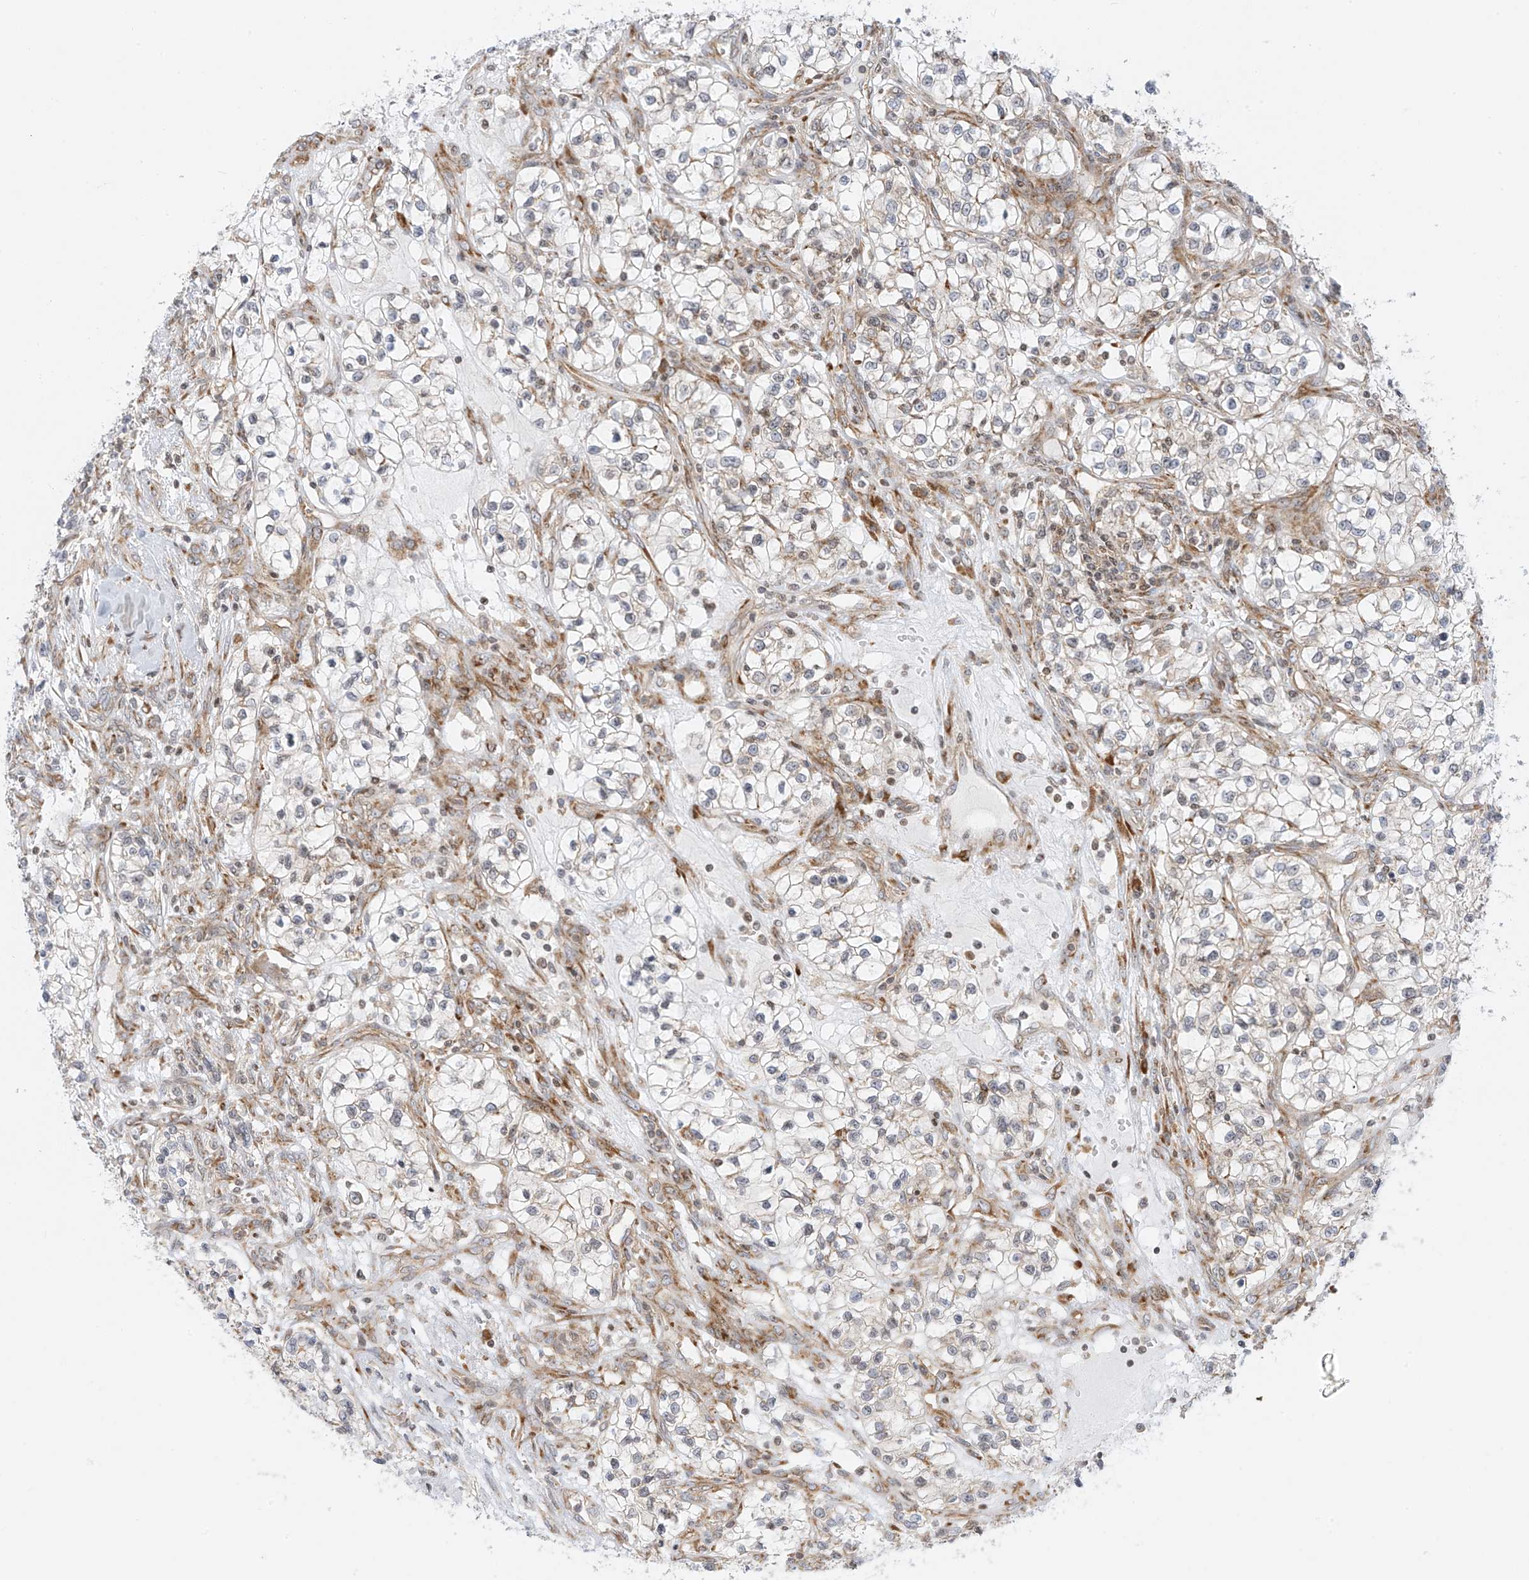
{"staining": {"intensity": "weak", "quantity": "<25%", "location": "cytoplasmic/membranous"}, "tissue": "renal cancer", "cell_type": "Tumor cells", "image_type": "cancer", "snomed": [{"axis": "morphology", "description": "Adenocarcinoma, NOS"}, {"axis": "topography", "description": "Kidney"}], "caption": "Histopathology image shows no significant protein staining in tumor cells of renal cancer (adenocarcinoma).", "gene": "EDF1", "patient": {"sex": "female", "age": 57}}